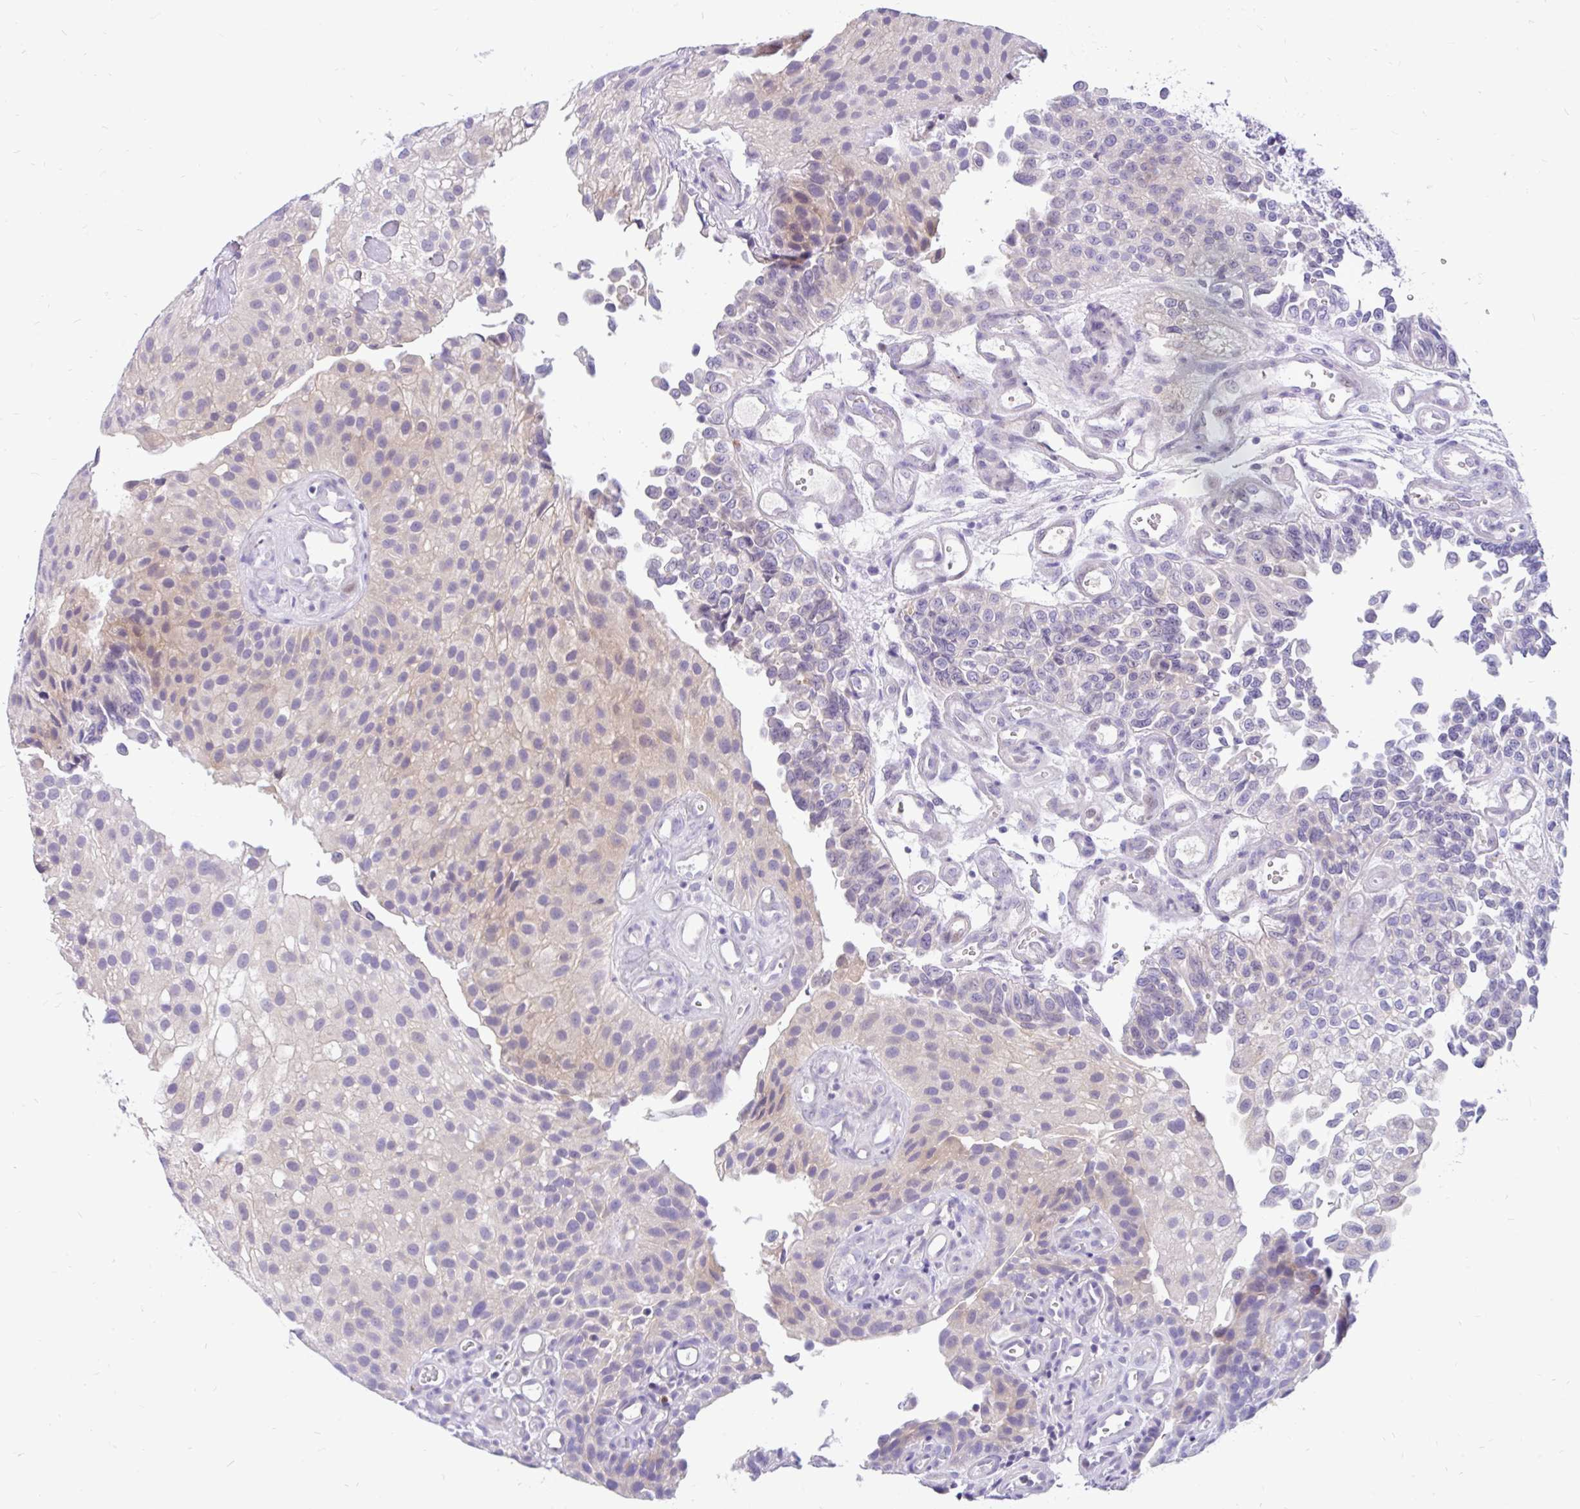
{"staining": {"intensity": "weak", "quantity": "<25%", "location": "cytoplasmic/membranous"}, "tissue": "urothelial cancer", "cell_type": "Tumor cells", "image_type": "cancer", "snomed": [{"axis": "morphology", "description": "Urothelial carcinoma, NOS"}, {"axis": "topography", "description": "Urinary bladder"}], "caption": "An IHC micrograph of urothelial cancer is shown. There is no staining in tumor cells of urothelial cancer.", "gene": "KIAA2013", "patient": {"sex": "male", "age": 87}}